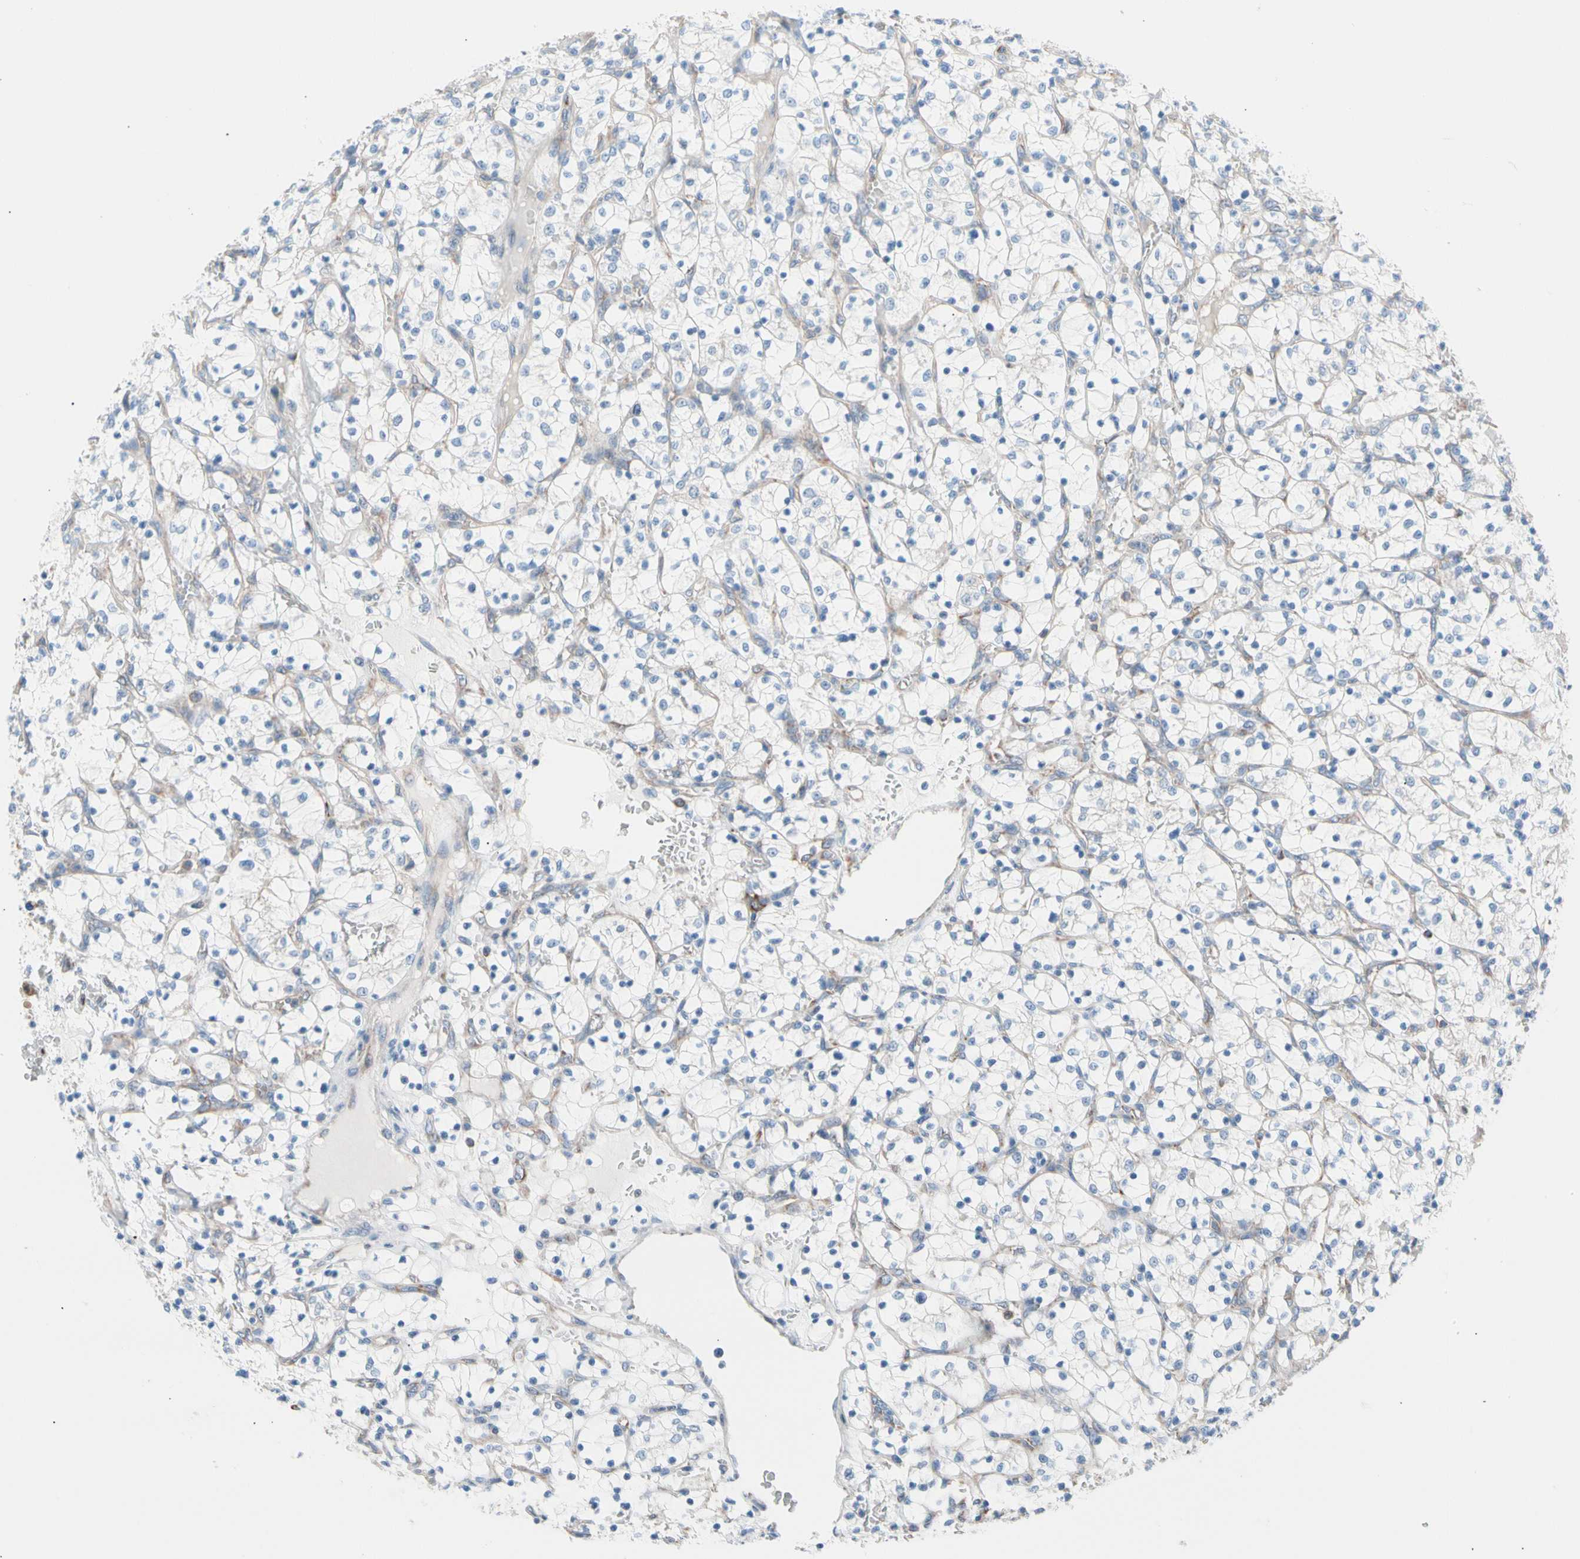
{"staining": {"intensity": "negative", "quantity": "none", "location": "none"}, "tissue": "renal cancer", "cell_type": "Tumor cells", "image_type": "cancer", "snomed": [{"axis": "morphology", "description": "Adenocarcinoma, NOS"}, {"axis": "topography", "description": "Kidney"}], "caption": "Immunohistochemical staining of human renal cancer shows no significant staining in tumor cells.", "gene": "HK1", "patient": {"sex": "female", "age": 69}}